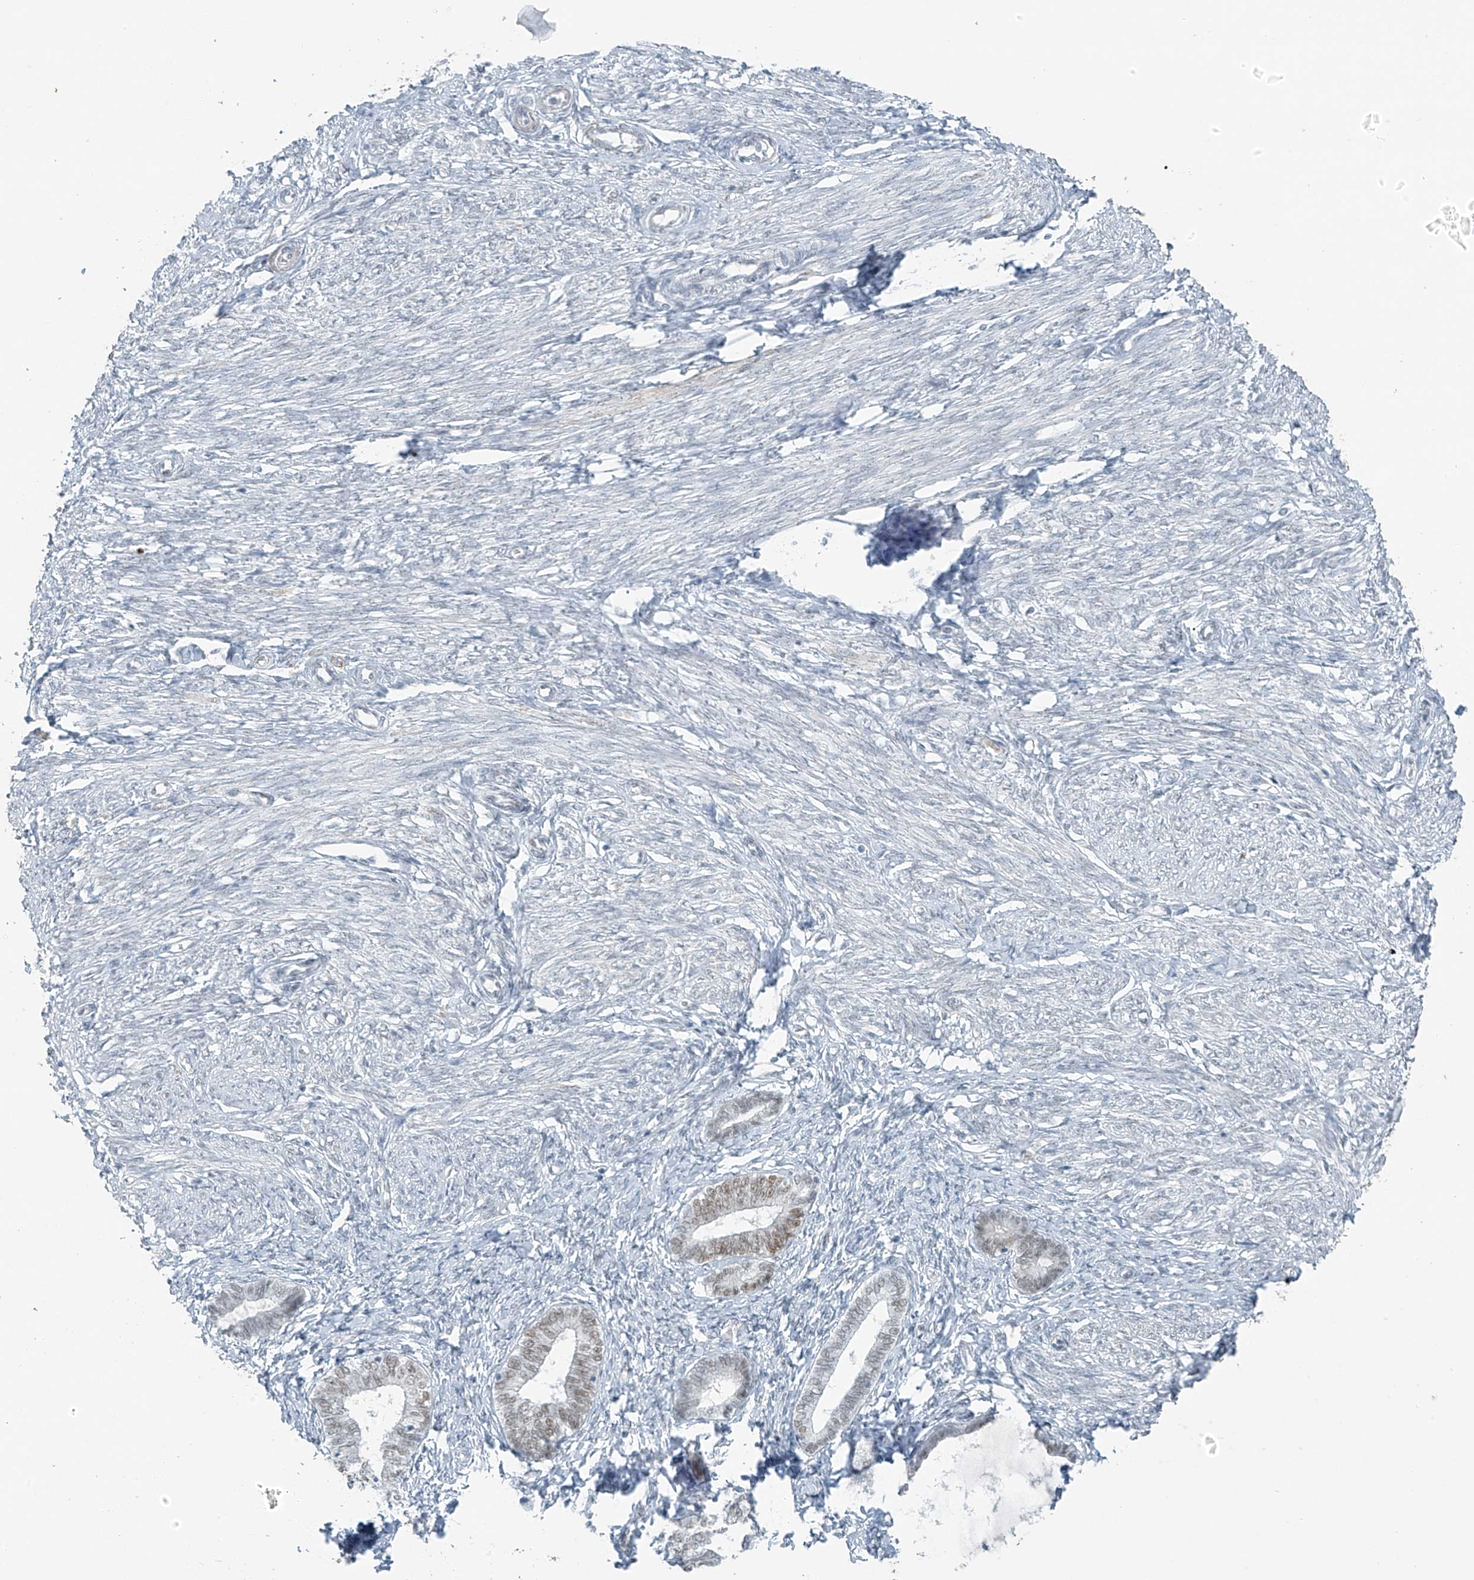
{"staining": {"intensity": "moderate", "quantity": "25%-75%", "location": "nuclear"}, "tissue": "endometrium", "cell_type": "Cells in endometrial stroma", "image_type": "normal", "snomed": [{"axis": "morphology", "description": "Normal tissue, NOS"}, {"axis": "topography", "description": "Endometrium"}], "caption": "Endometrium stained with immunohistochemistry (IHC) exhibits moderate nuclear positivity in about 25%-75% of cells in endometrial stroma. The protein of interest is shown in brown color, while the nuclei are stained blue.", "gene": "WRNIP1", "patient": {"sex": "female", "age": 72}}